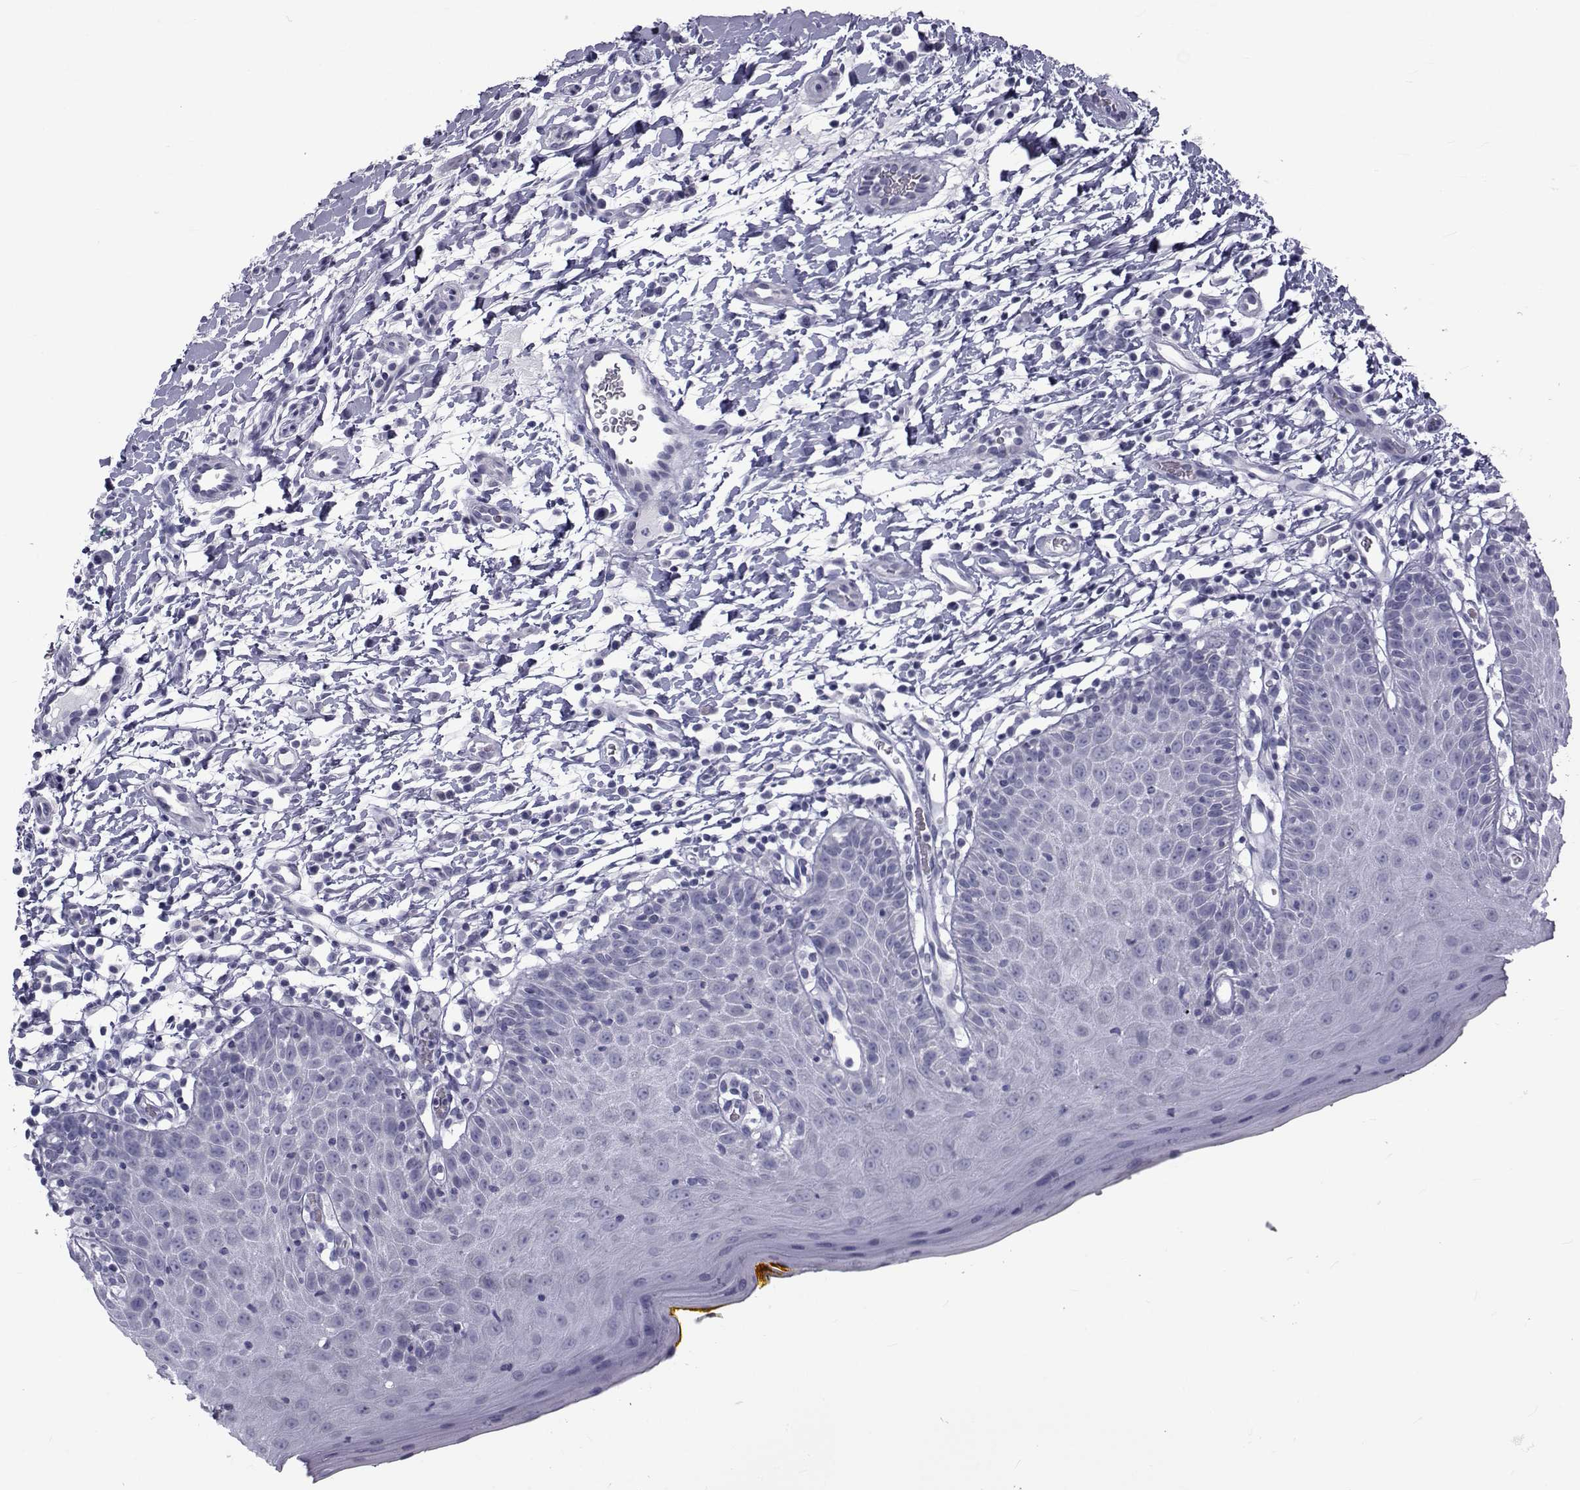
{"staining": {"intensity": "negative", "quantity": "none", "location": "none"}, "tissue": "oral mucosa", "cell_type": "Squamous epithelial cells", "image_type": "normal", "snomed": [{"axis": "morphology", "description": "Normal tissue, NOS"}, {"axis": "topography", "description": "Oral tissue"}, {"axis": "topography", "description": "Tounge, NOS"}], "caption": "Immunohistochemistry (IHC) micrograph of benign human oral mucosa stained for a protein (brown), which exhibits no expression in squamous epithelial cells.", "gene": "FDXR", "patient": {"sex": "female", "age": 58}}